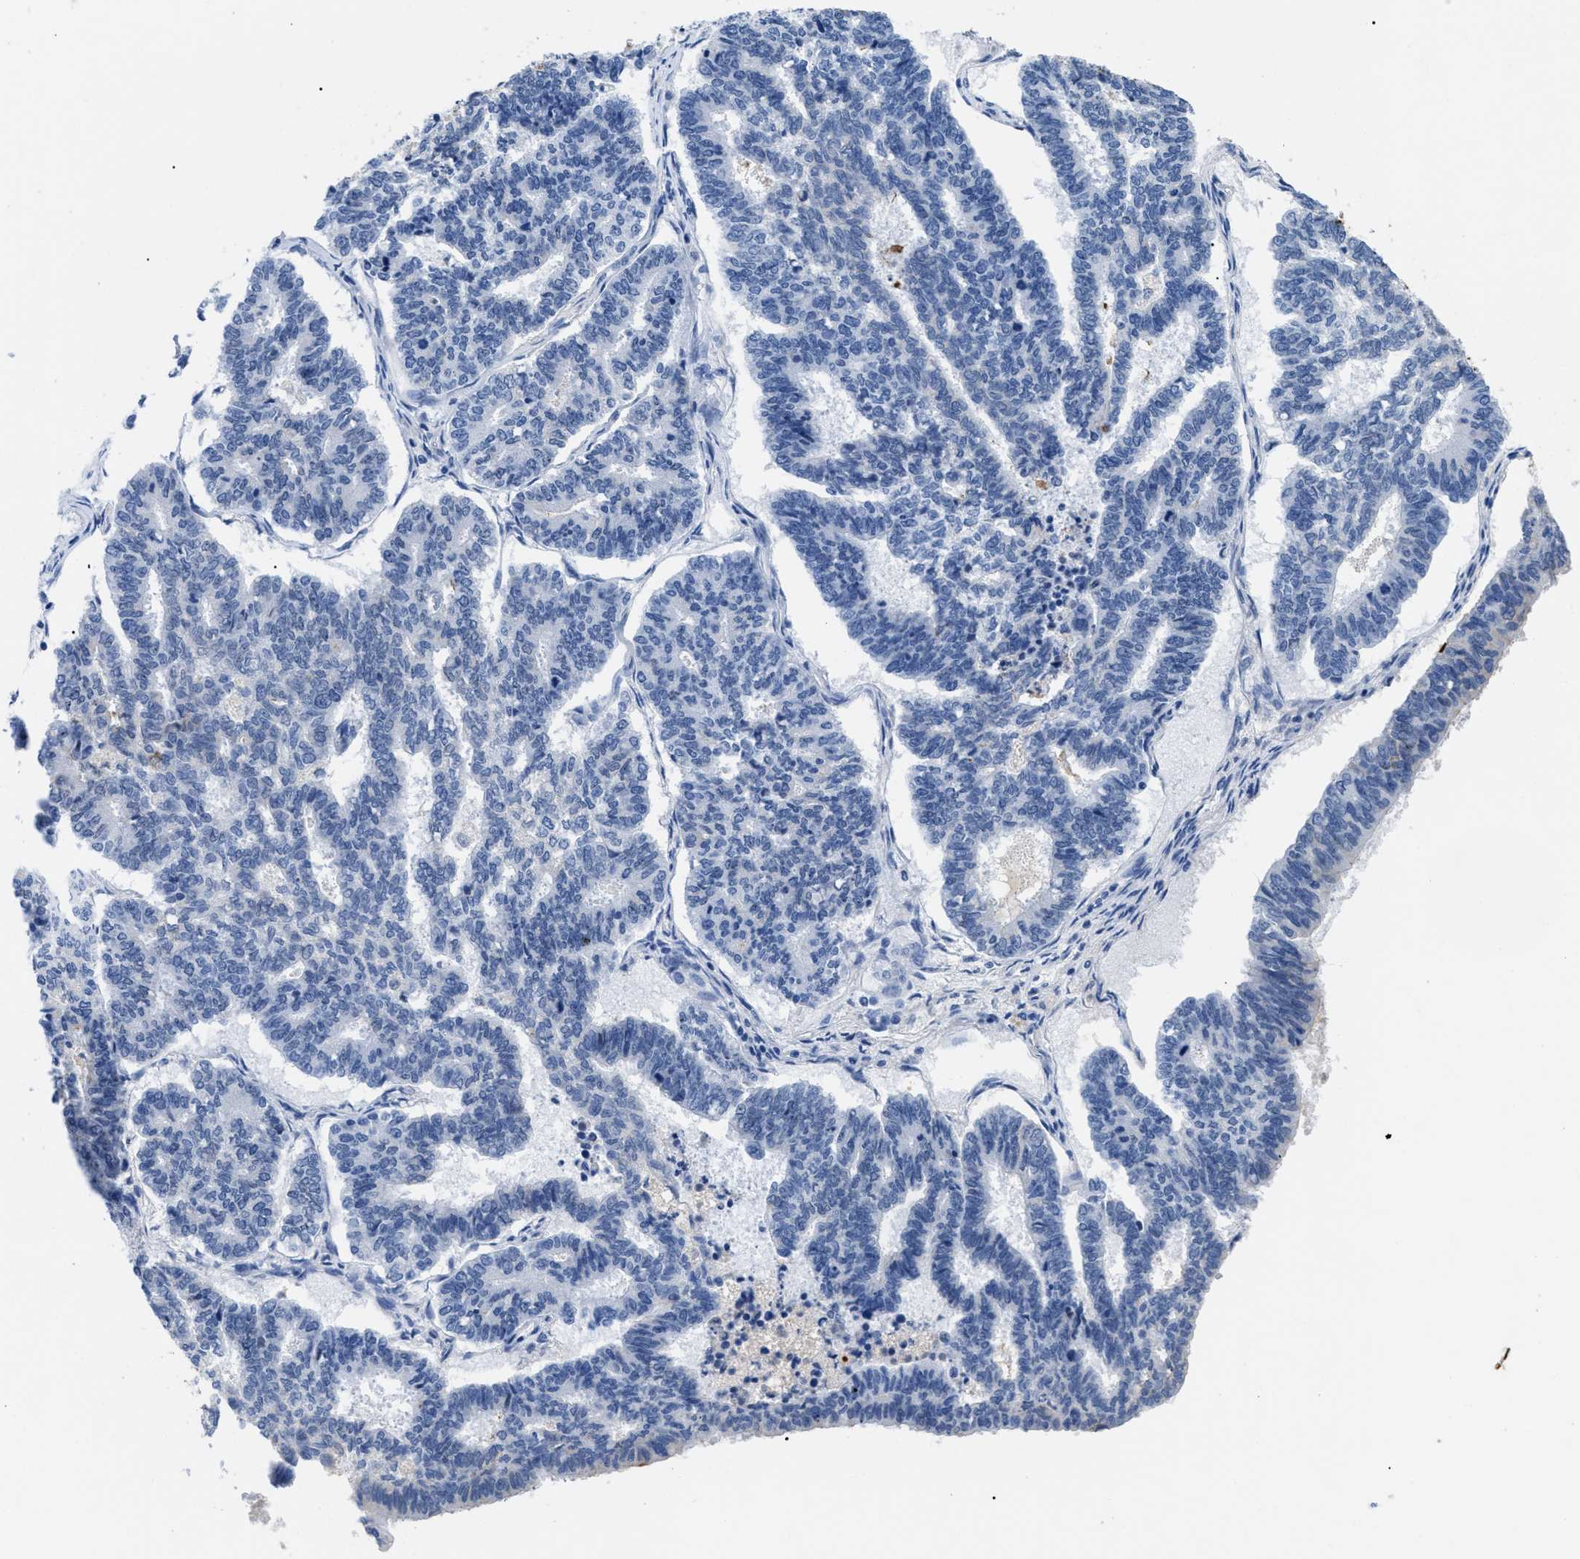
{"staining": {"intensity": "negative", "quantity": "none", "location": "none"}, "tissue": "endometrial cancer", "cell_type": "Tumor cells", "image_type": "cancer", "snomed": [{"axis": "morphology", "description": "Adenocarcinoma, NOS"}, {"axis": "topography", "description": "Endometrium"}], "caption": "Histopathology image shows no protein staining in tumor cells of endometrial adenocarcinoma tissue.", "gene": "TMEM68", "patient": {"sex": "female", "age": 70}}